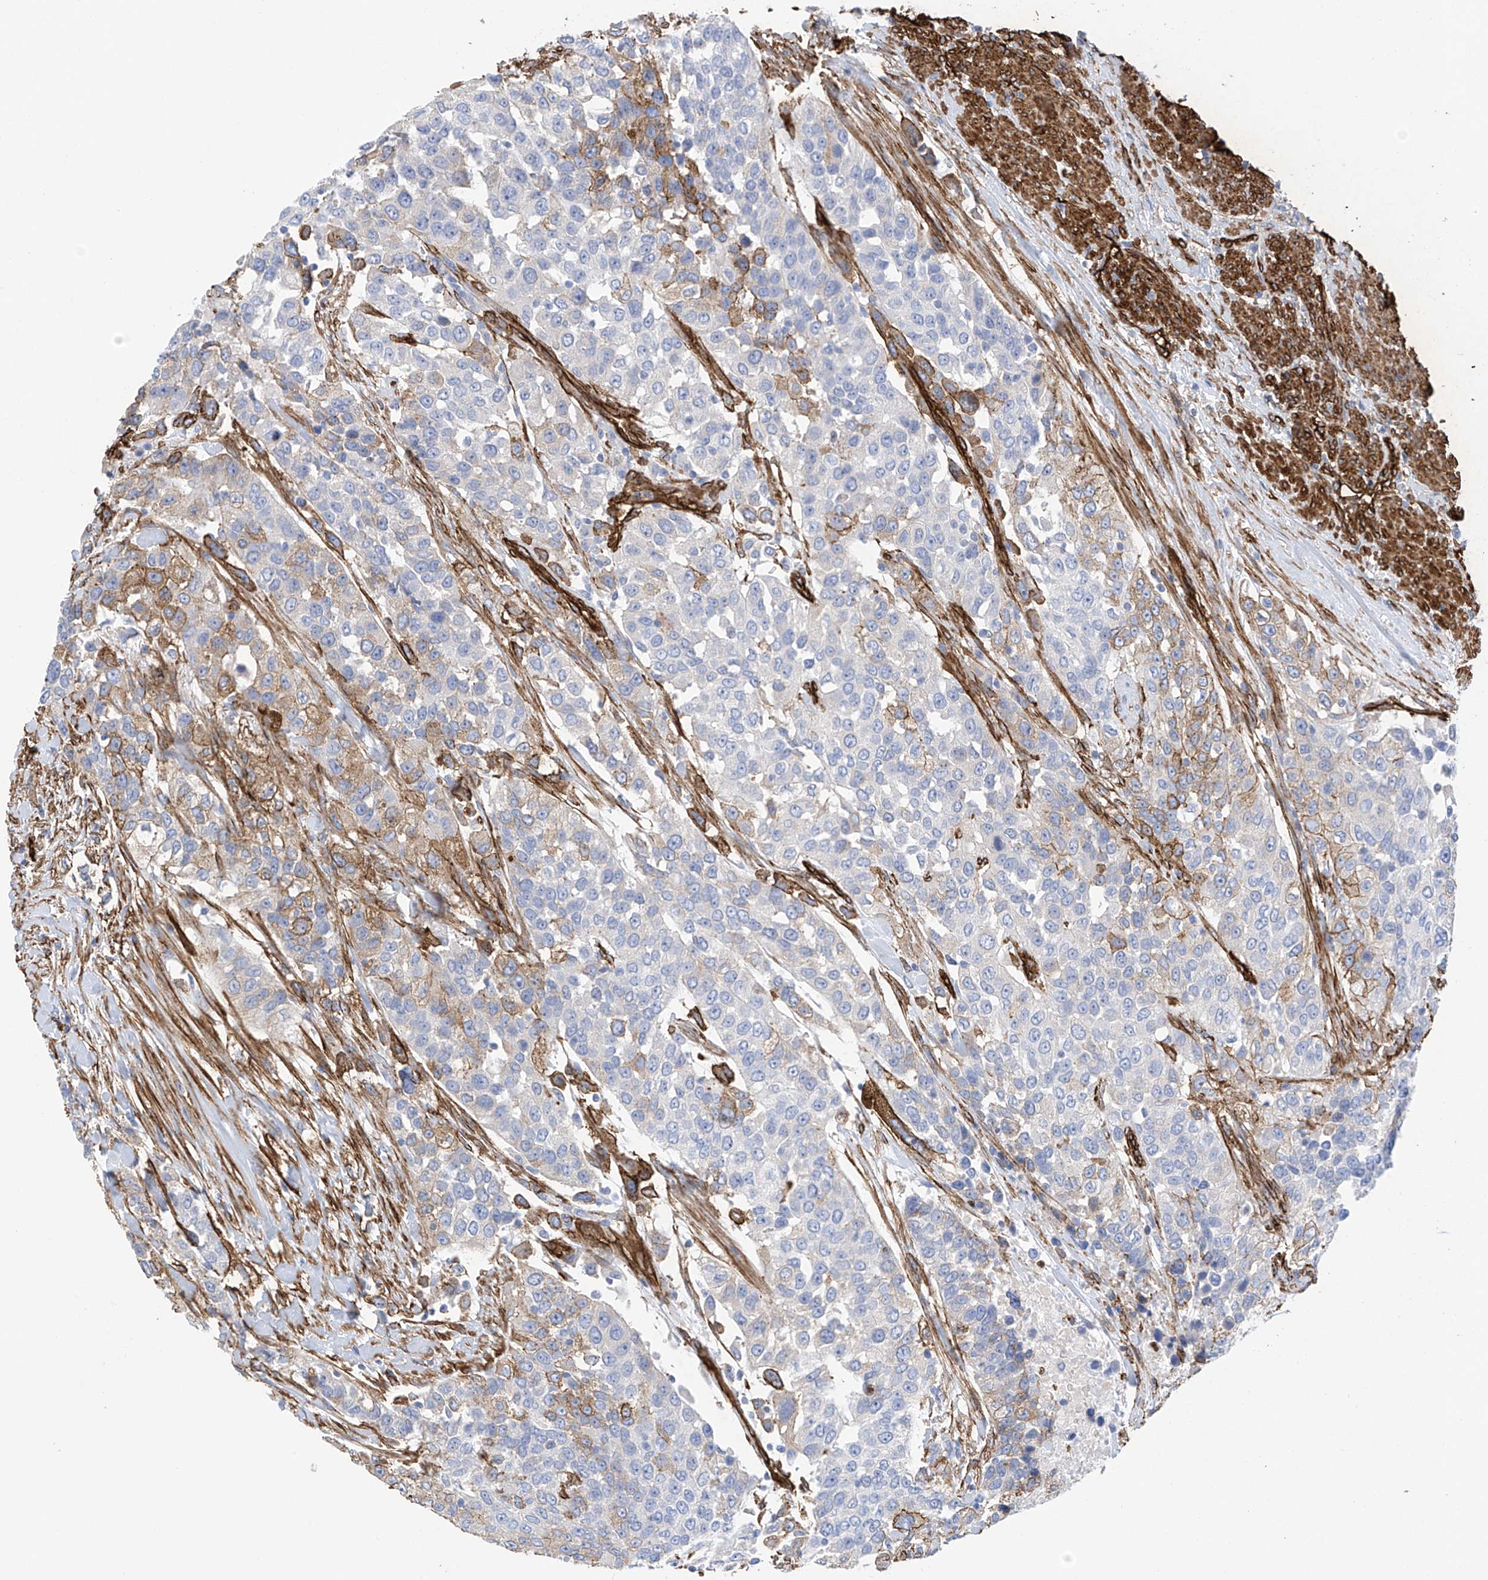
{"staining": {"intensity": "moderate", "quantity": "<25%", "location": "cytoplasmic/membranous"}, "tissue": "urothelial cancer", "cell_type": "Tumor cells", "image_type": "cancer", "snomed": [{"axis": "morphology", "description": "Urothelial carcinoma, High grade"}, {"axis": "topography", "description": "Urinary bladder"}], "caption": "This micrograph displays immunohistochemistry staining of urothelial cancer, with low moderate cytoplasmic/membranous staining in approximately <25% of tumor cells.", "gene": "UBTD1", "patient": {"sex": "female", "age": 80}}